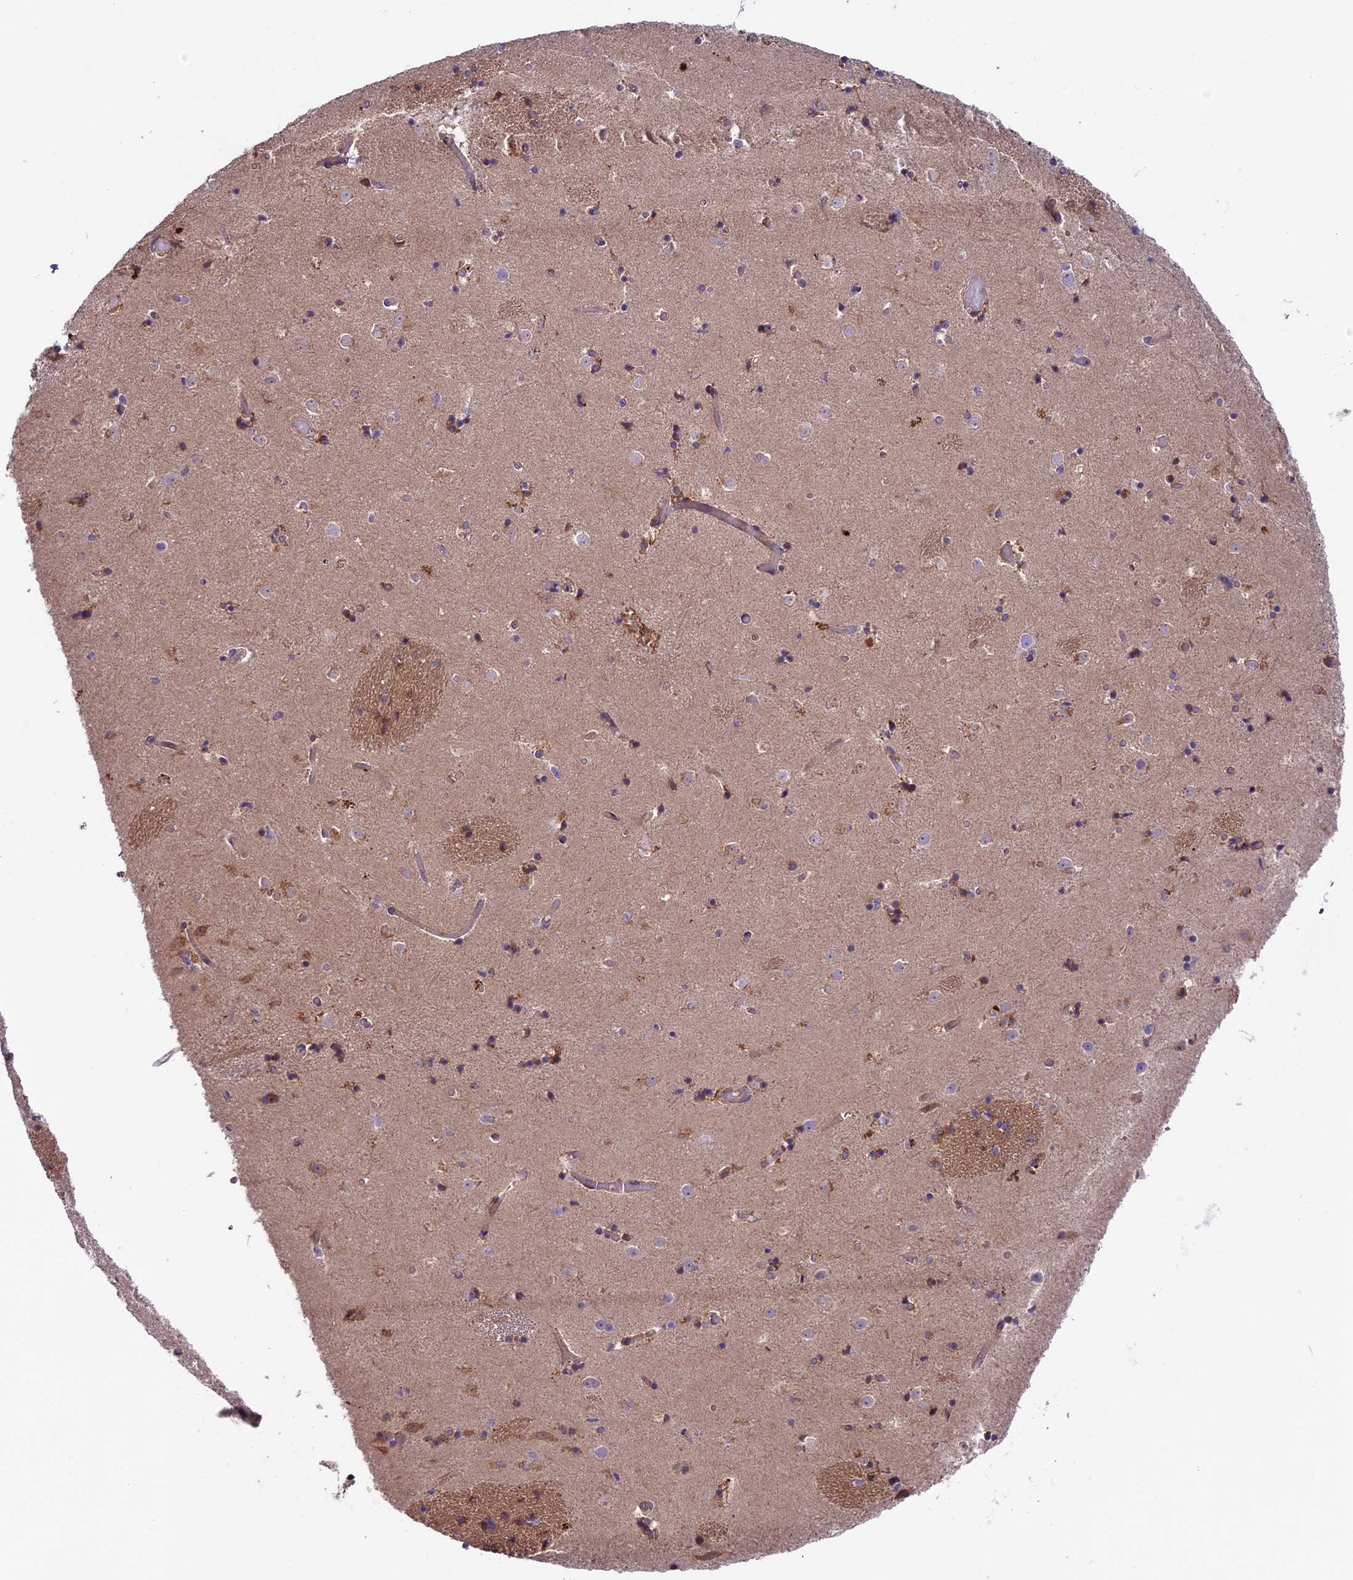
{"staining": {"intensity": "moderate", "quantity": "<25%", "location": "cytoplasmic/membranous"}, "tissue": "caudate", "cell_type": "Glial cells", "image_type": "normal", "snomed": [{"axis": "morphology", "description": "Normal tissue, NOS"}, {"axis": "topography", "description": "Lateral ventricle wall"}], "caption": "A low amount of moderate cytoplasmic/membranous positivity is appreciated in approximately <25% of glial cells in normal caudate. The staining was performed using DAB (3,3'-diaminobenzidine) to visualize the protein expression in brown, while the nuclei were stained in blue with hematoxylin (Magnification: 20x).", "gene": "COG8", "patient": {"sex": "female", "age": 52}}